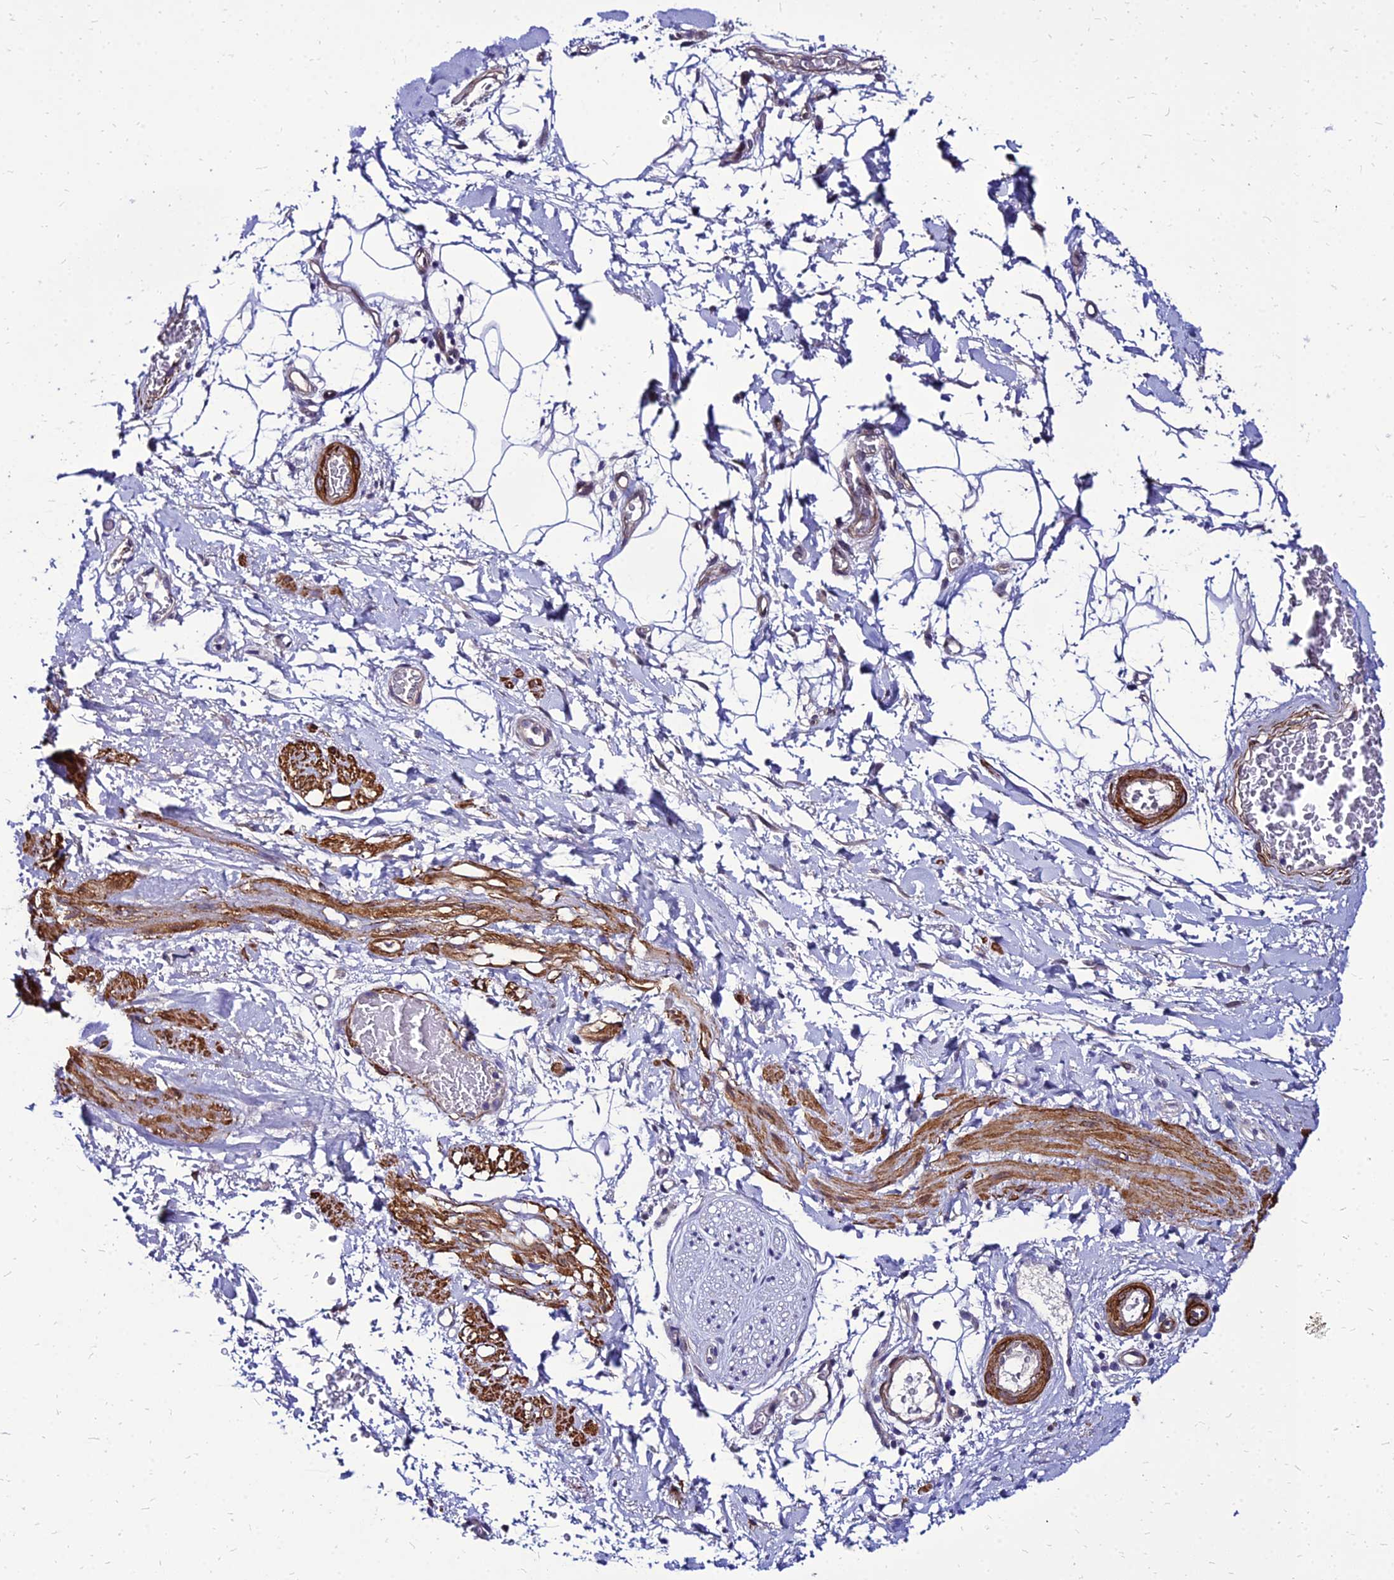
{"staining": {"intensity": "negative", "quantity": "none", "location": "none"}, "tissue": "adipose tissue", "cell_type": "Adipocytes", "image_type": "normal", "snomed": [{"axis": "morphology", "description": "Normal tissue, NOS"}, {"axis": "morphology", "description": "Adenocarcinoma, NOS"}, {"axis": "topography", "description": "Rectum"}, {"axis": "topography", "description": "Vagina"}, {"axis": "topography", "description": "Peripheral nerve tissue"}], "caption": "Immunohistochemistry image of normal adipose tissue: adipose tissue stained with DAB (3,3'-diaminobenzidine) shows no significant protein staining in adipocytes.", "gene": "YEATS2", "patient": {"sex": "female", "age": 71}}